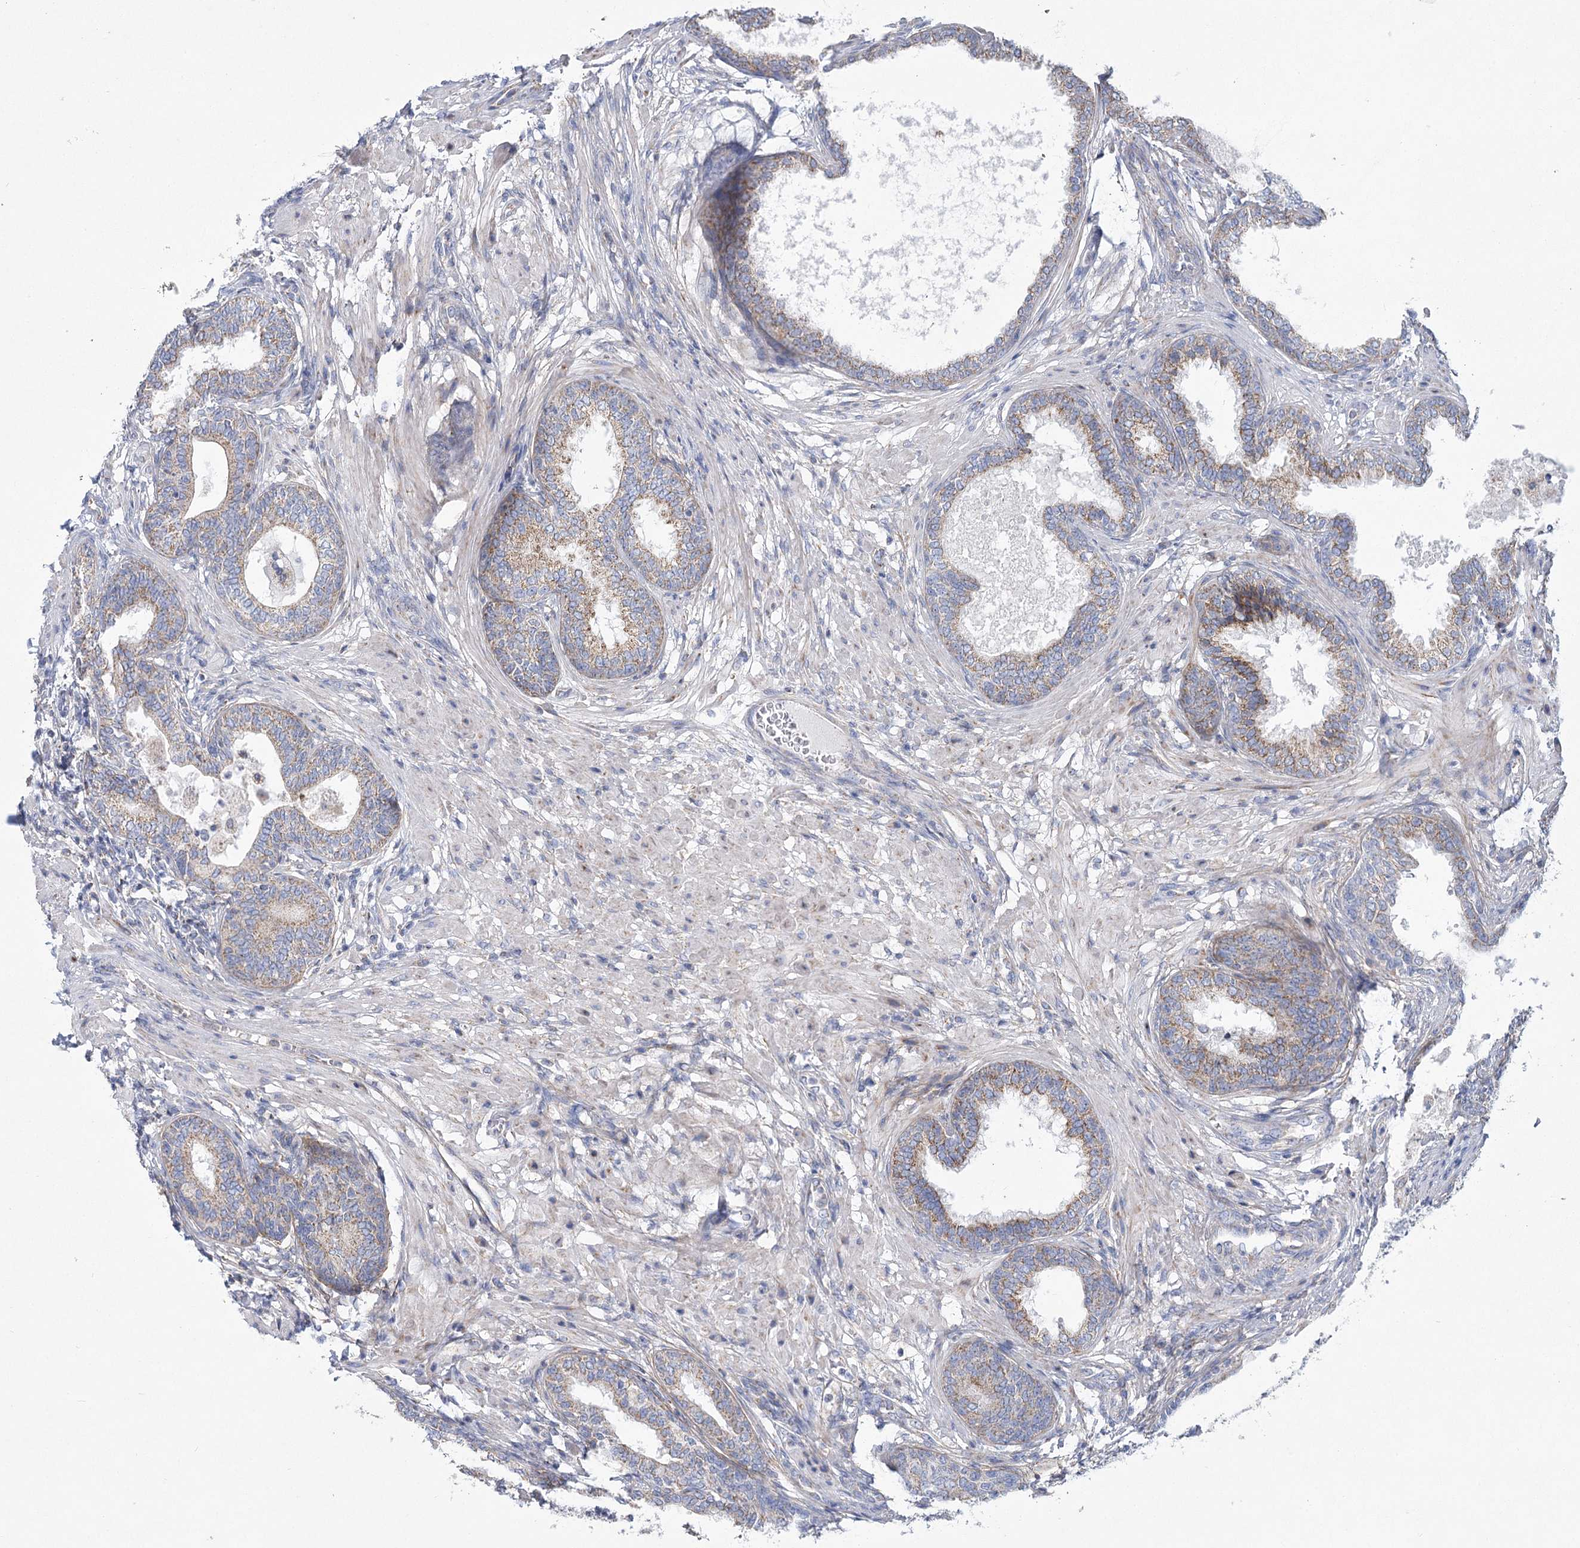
{"staining": {"intensity": "moderate", "quantity": ">75%", "location": "cytoplasmic/membranous"}, "tissue": "prostate", "cell_type": "Glandular cells", "image_type": "normal", "snomed": [{"axis": "morphology", "description": "Normal tissue, NOS"}, {"axis": "topography", "description": "Prostate"}], "caption": "This is an image of immunohistochemistry (IHC) staining of normal prostate, which shows moderate positivity in the cytoplasmic/membranous of glandular cells.", "gene": "SNX7", "patient": {"sex": "male", "age": 76}}